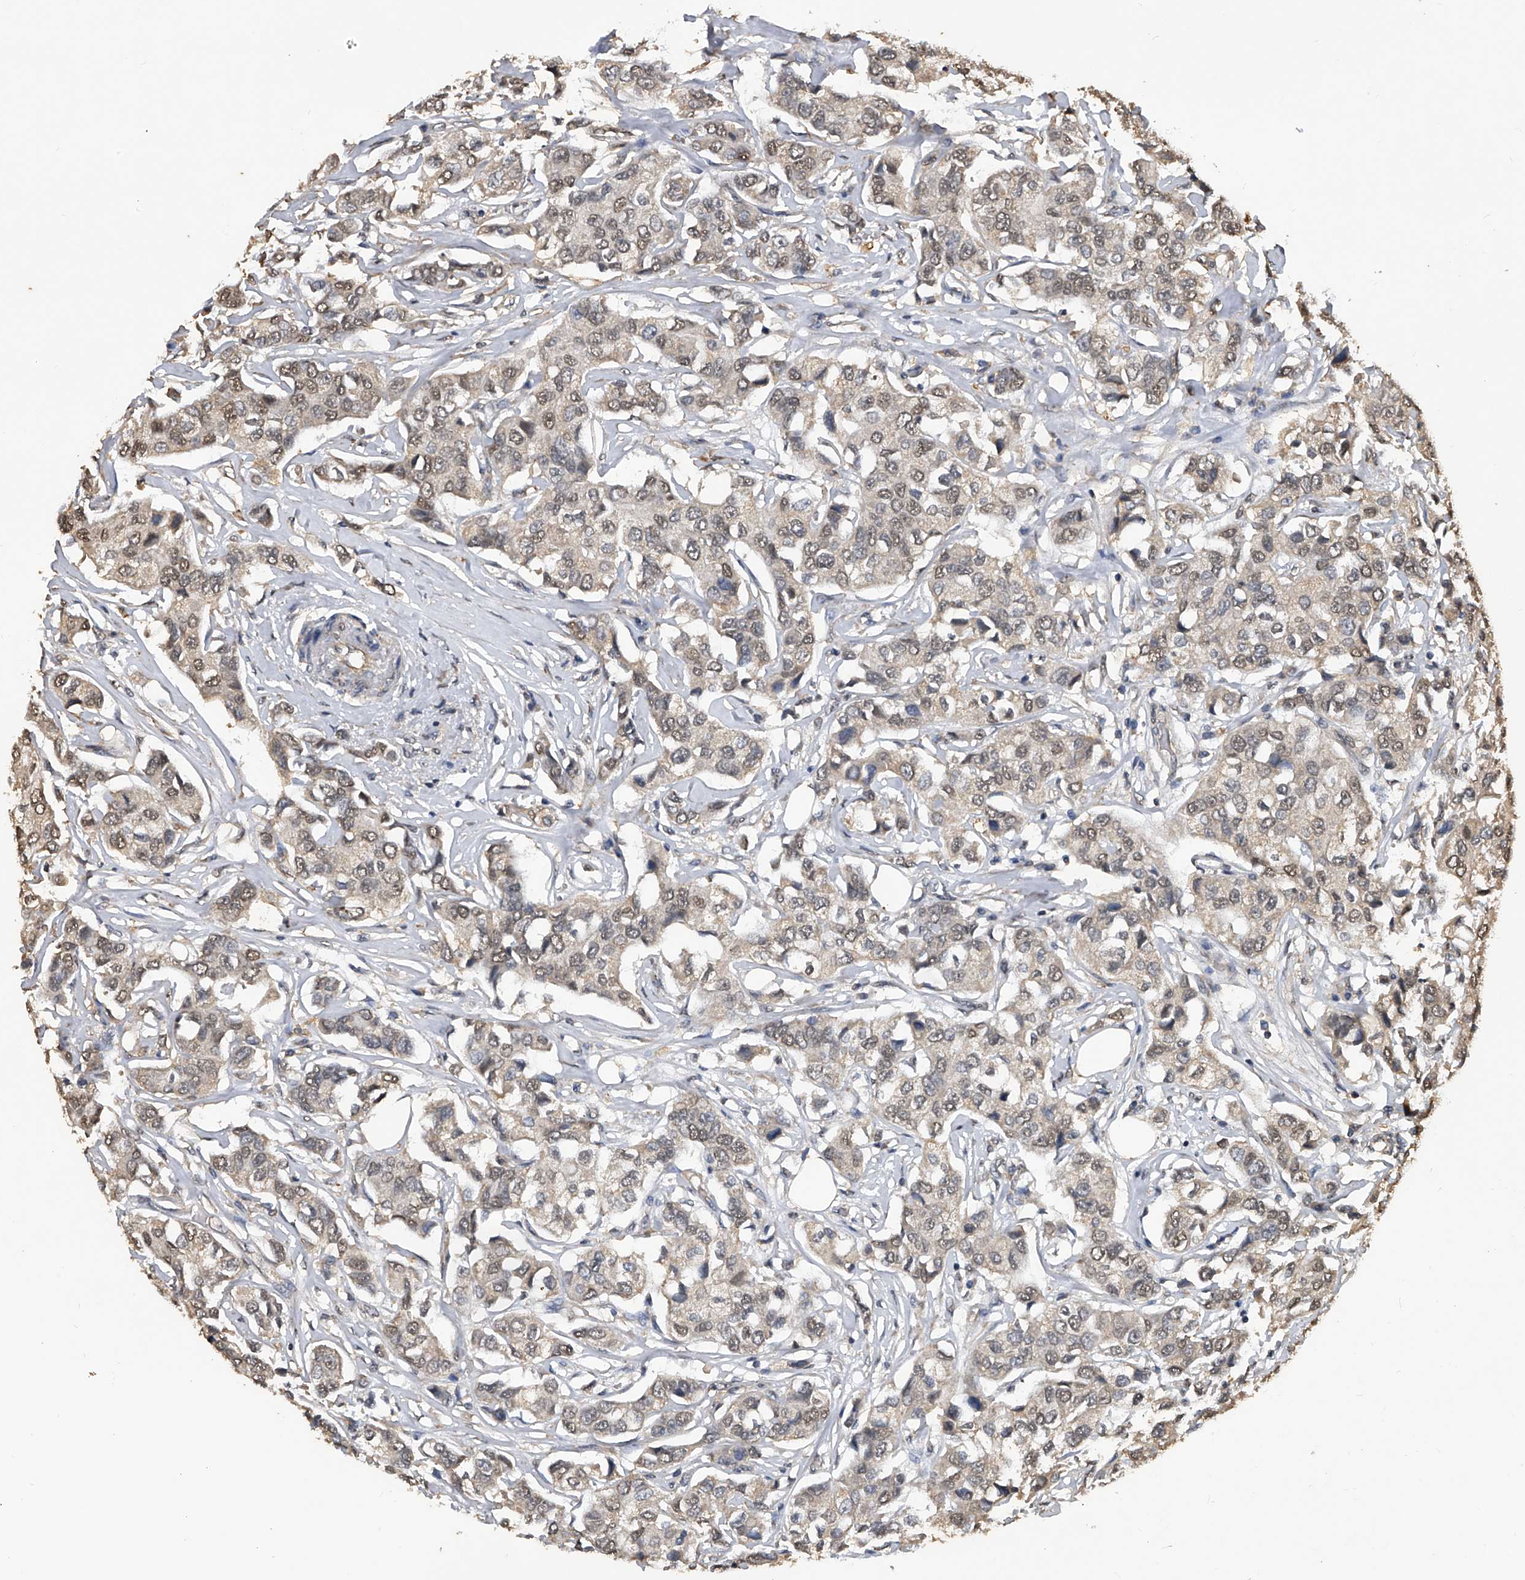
{"staining": {"intensity": "moderate", "quantity": "25%-75%", "location": "cytoplasmic/membranous,nuclear"}, "tissue": "breast cancer", "cell_type": "Tumor cells", "image_type": "cancer", "snomed": [{"axis": "morphology", "description": "Duct carcinoma"}, {"axis": "topography", "description": "Breast"}], "caption": "Immunohistochemical staining of human breast cancer shows medium levels of moderate cytoplasmic/membranous and nuclear positivity in approximately 25%-75% of tumor cells. (DAB (3,3'-diaminobenzidine) IHC with brightfield microscopy, high magnification).", "gene": "FBXL4", "patient": {"sex": "female", "age": 80}}